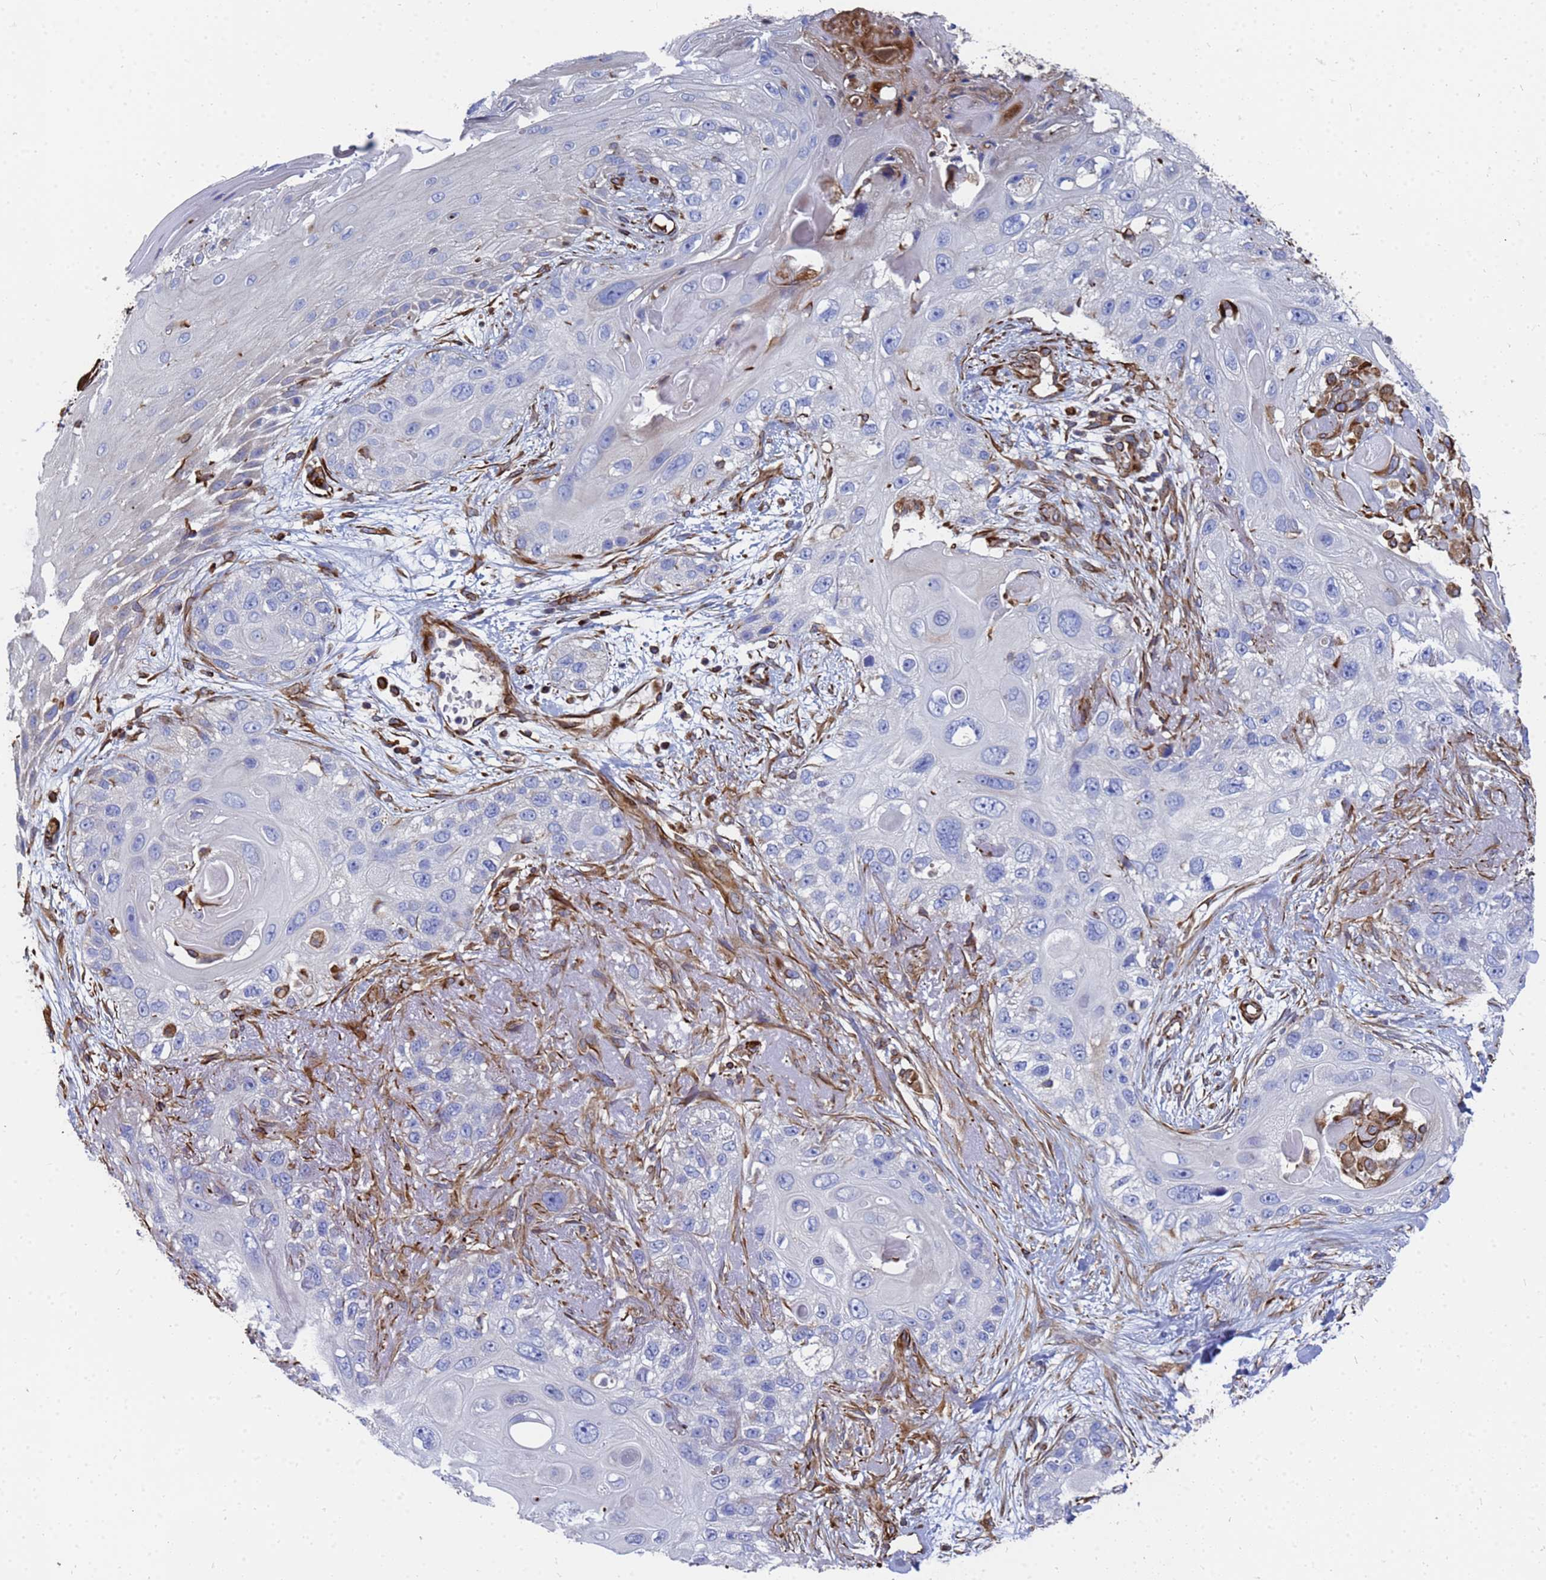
{"staining": {"intensity": "negative", "quantity": "none", "location": "none"}, "tissue": "skin cancer", "cell_type": "Tumor cells", "image_type": "cancer", "snomed": [{"axis": "morphology", "description": "Normal tissue, NOS"}, {"axis": "morphology", "description": "Squamous cell carcinoma, NOS"}, {"axis": "topography", "description": "Skin"}], "caption": "This is a photomicrograph of immunohistochemistry staining of squamous cell carcinoma (skin), which shows no staining in tumor cells. (DAB immunohistochemistry (IHC) with hematoxylin counter stain).", "gene": "SYT13", "patient": {"sex": "male", "age": 72}}